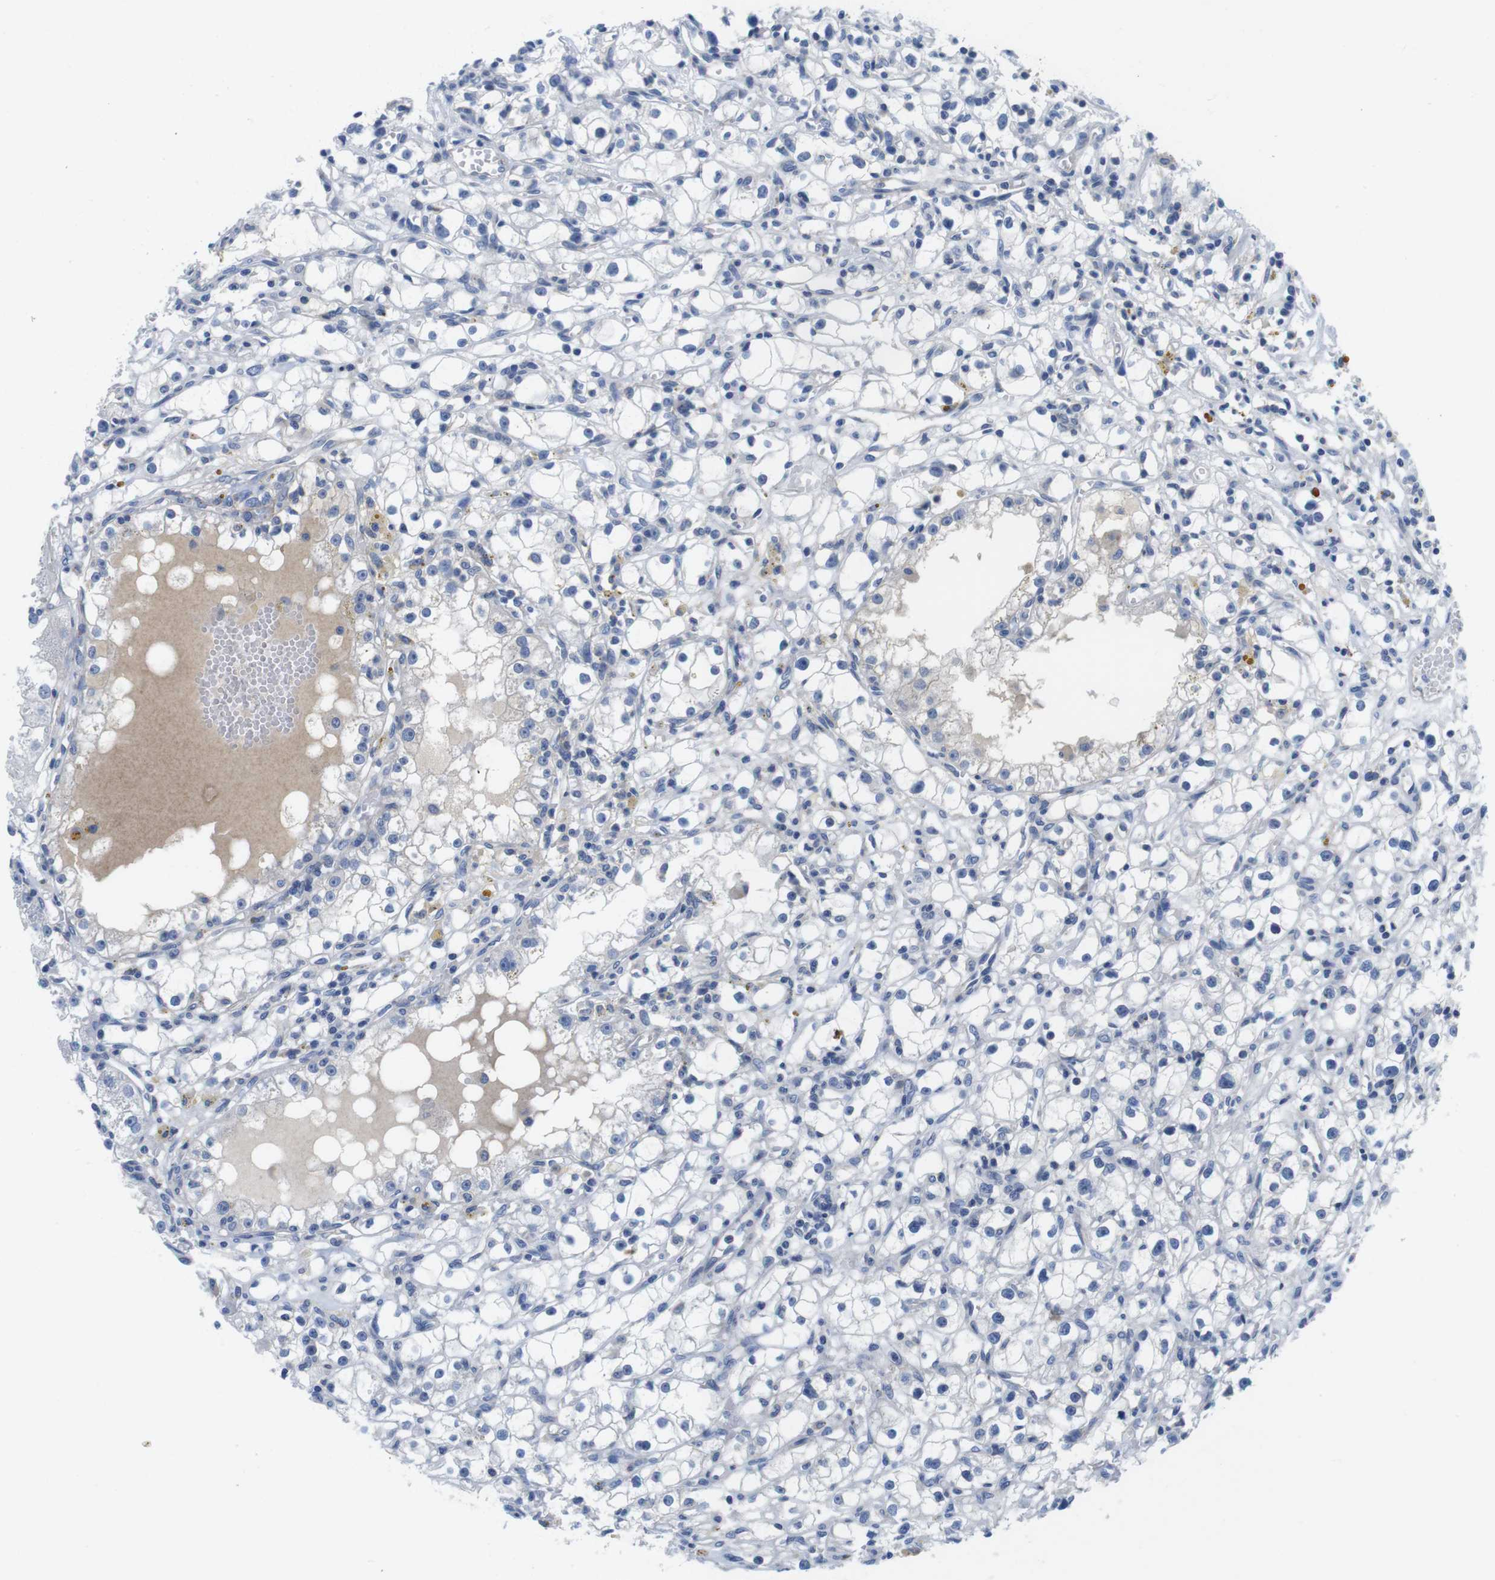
{"staining": {"intensity": "negative", "quantity": "none", "location": "none"}, "tissue": "renal cancer", "cell_type": "Tumor cells", "image_type": "cancer", "snomed": [{"axis": "morphology", "description": "Adenocarcinoma, NOS"}, {"axis": "topography", "description": "Kidney"}], "caption": "There is no significant positivity in tumor cells of renal cancer.", "gene": "SCRIB", "patient": {"sex": "male", "age": 56}}